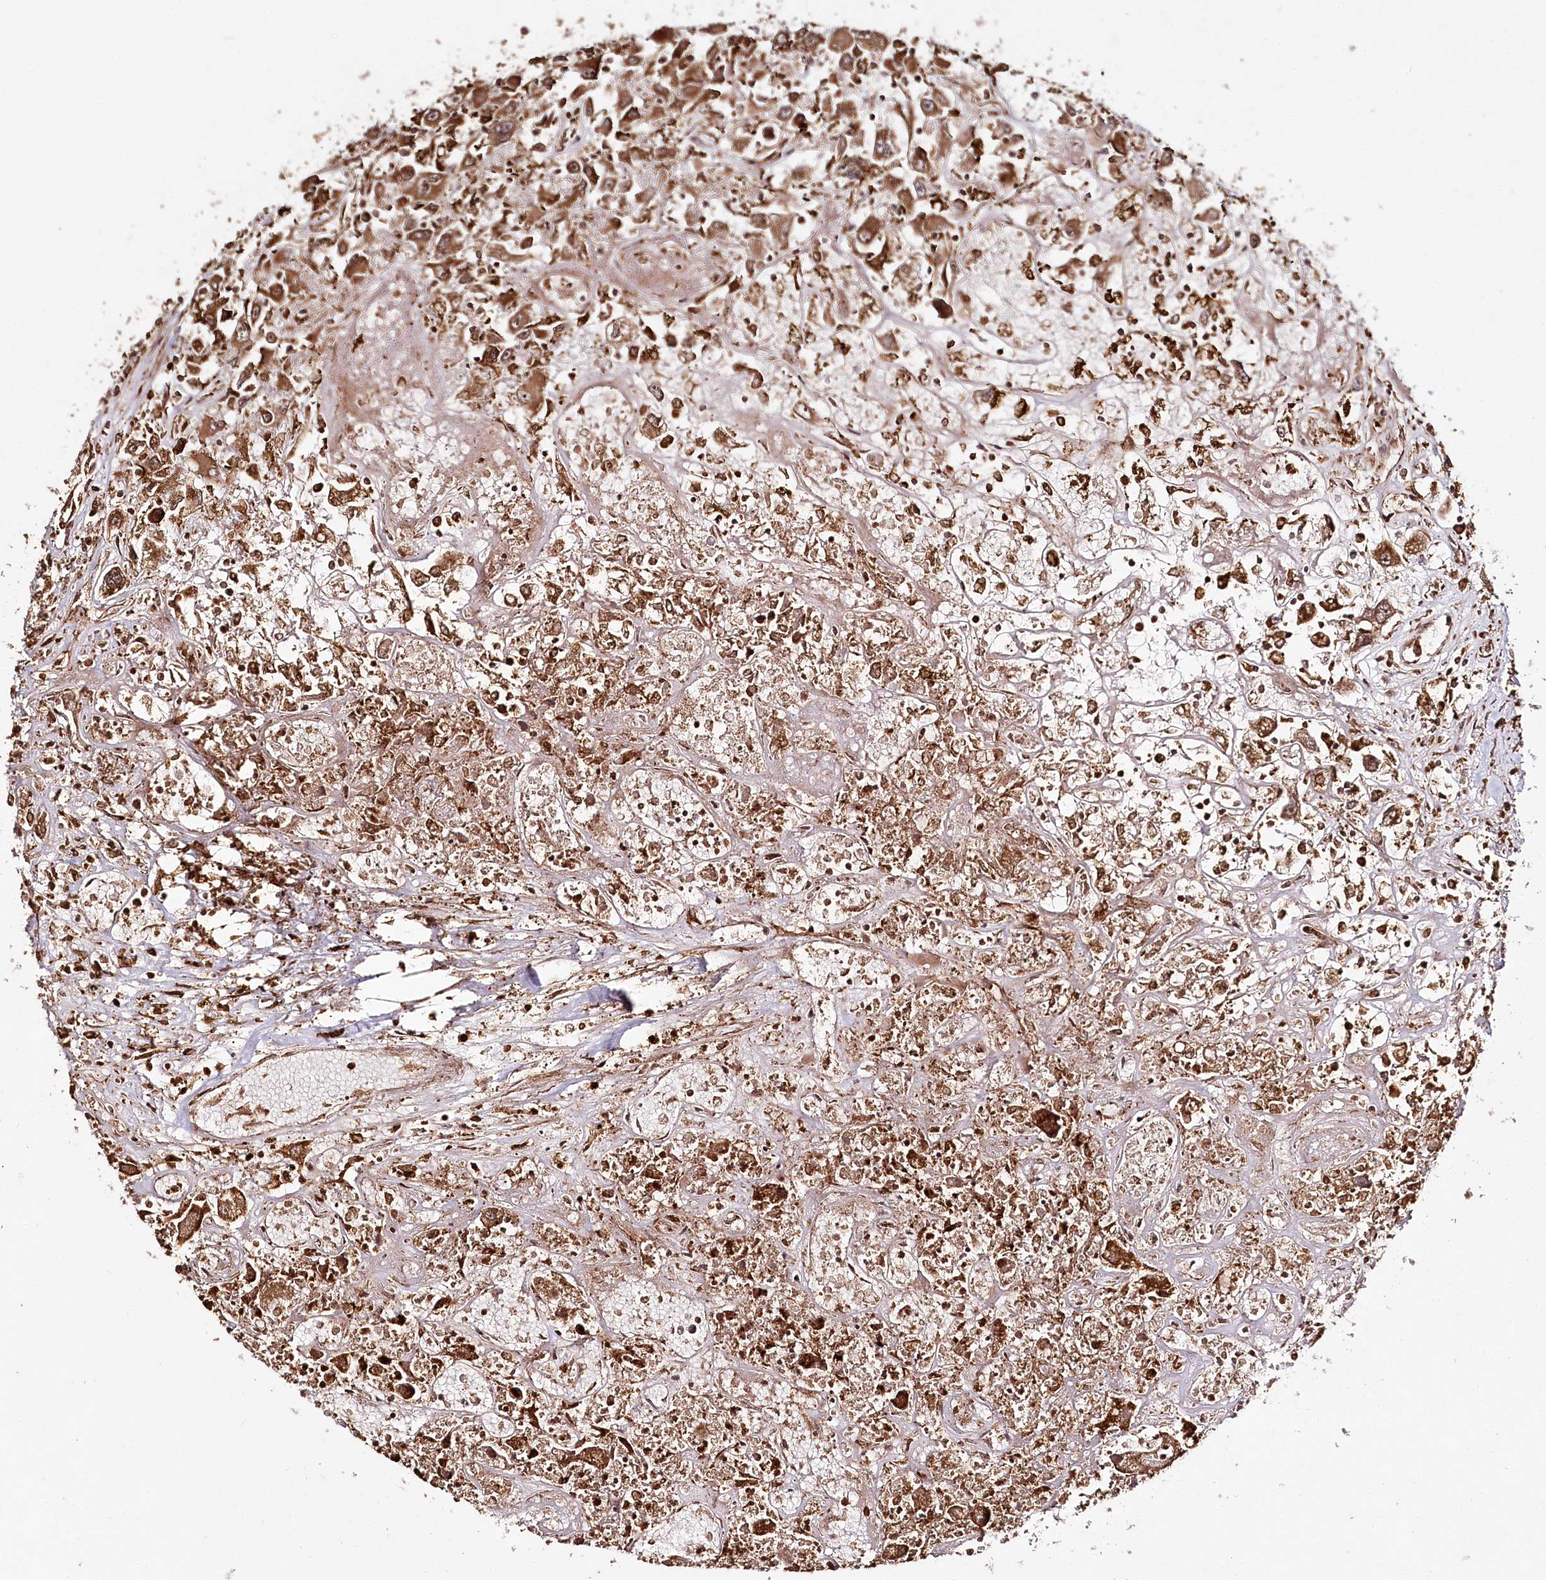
{"staining": {"intensity": "strong", "quantity": ">75%", "location": "cytoplasmic/membranous,nuclear"}, "tissue": "renal cancer", "cell_type": "Tumor cells", "image_type": "cancer", "snomed": [{"axis": "morphology", "description": "Adenocarcinoma, NOS"}, {"axis": "topography", "description": "Kidney"}], "caption": "A high amount of strong cytoplasmic/membranous and nuclear expression is appreciated in about >75% of tumor cells in renal cancer tissue.", "gene": "ULK2", "patient": {"sex": "female", "age": 52}}